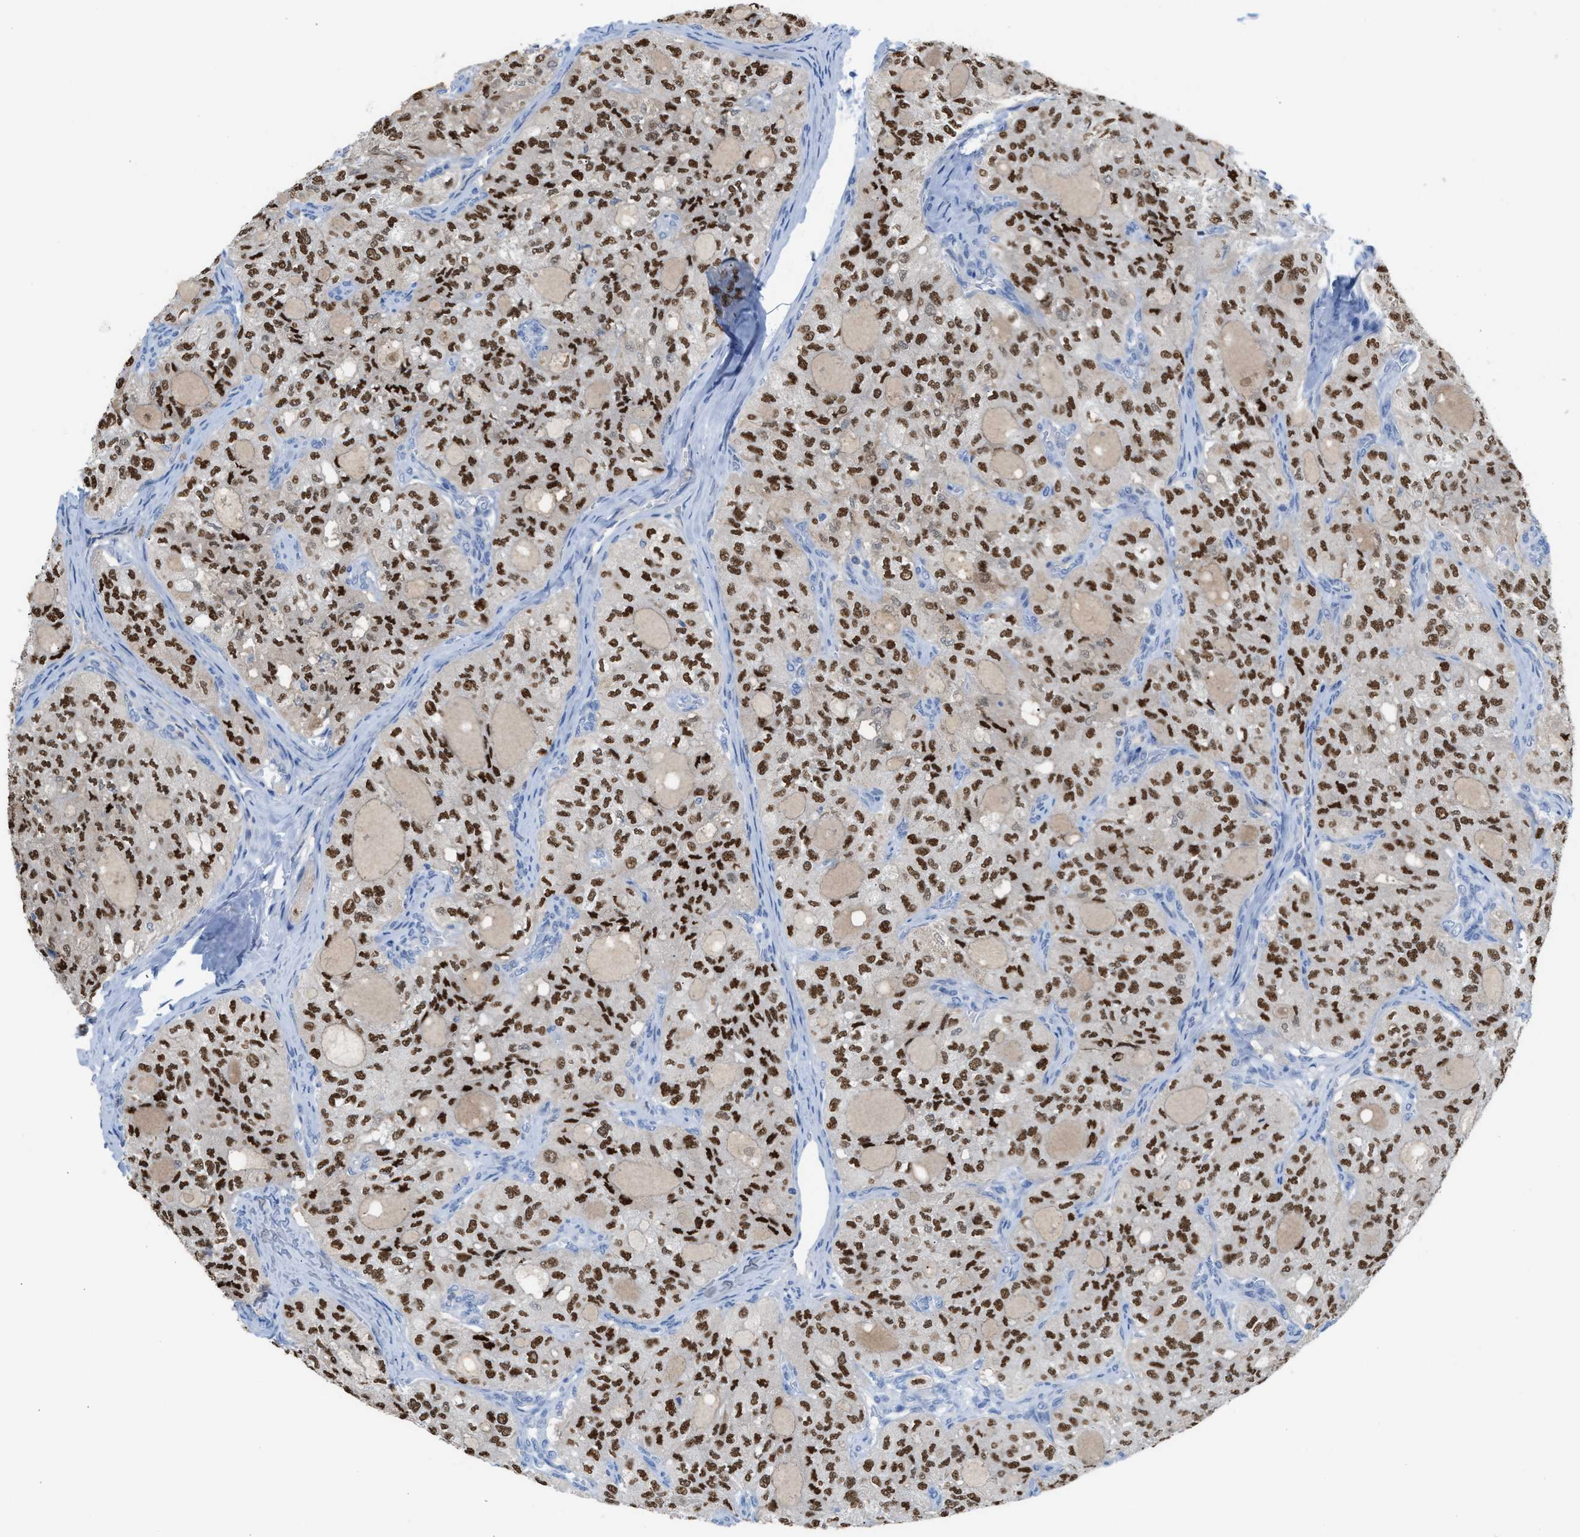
{"staining": {"intensity": "strong", "quantity": ">75%", "location": "nuclear"}, "tissue": "thyroid cancer", "cell_type": "Tumor cells", "image_type": "cancer", "snomed": [{"axis": "morphology", "description": "Follicular adenoma carcinoma, NOS"}, {"axis": "topography", "description": "Thyroid gland"}], "caption": "About >75% of tumor cells in thyroid cancer exhibit strong nuclear protein expression as visualized by brown immunohistochemical staining.", "gene": "PPM1D", "patient": {"sex": "male", "age": 75}}